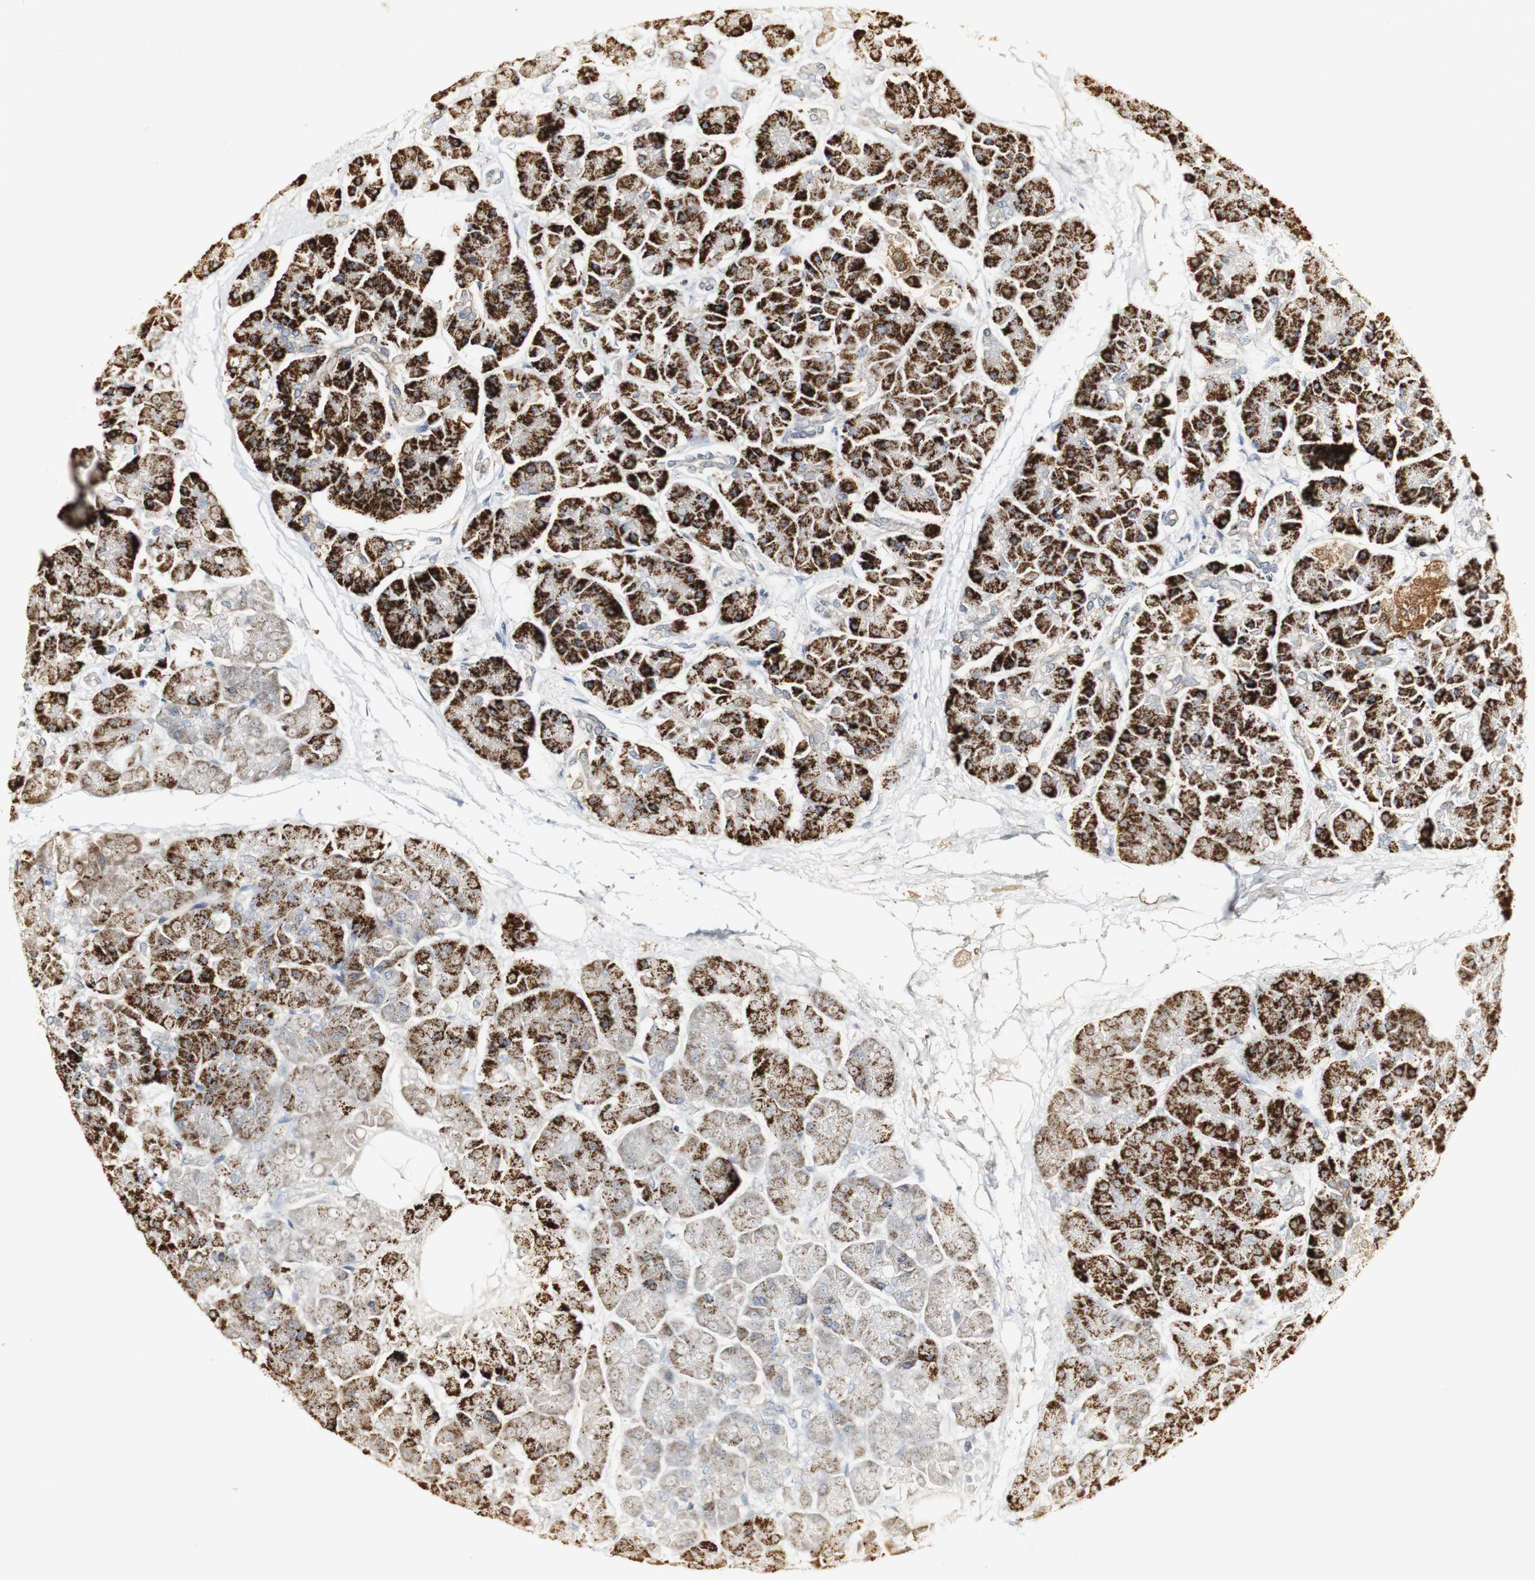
{"staining": {"intensity": "strong", "quantity": ">75%", "location": "cytoplasmic/membranous"}, "tissue": "pancreas", "cell_type": "Exocrine glandular cells", "image_type": "normal", "snomed": [{"axis": "morphology", "description": "Normal tissue, NOS"}, {"axis": "topography", "description": "Pancreas"}], "caption": "DAB (3,3'-diaminobenzidine) immunohistochemical staining of benign pancreas displays strong cytoplasmic/membranous protein expression in about >75% of exocrine glandular cells.", "gene": "SYT7", "patient": {"sex": "female", "age": 70}}